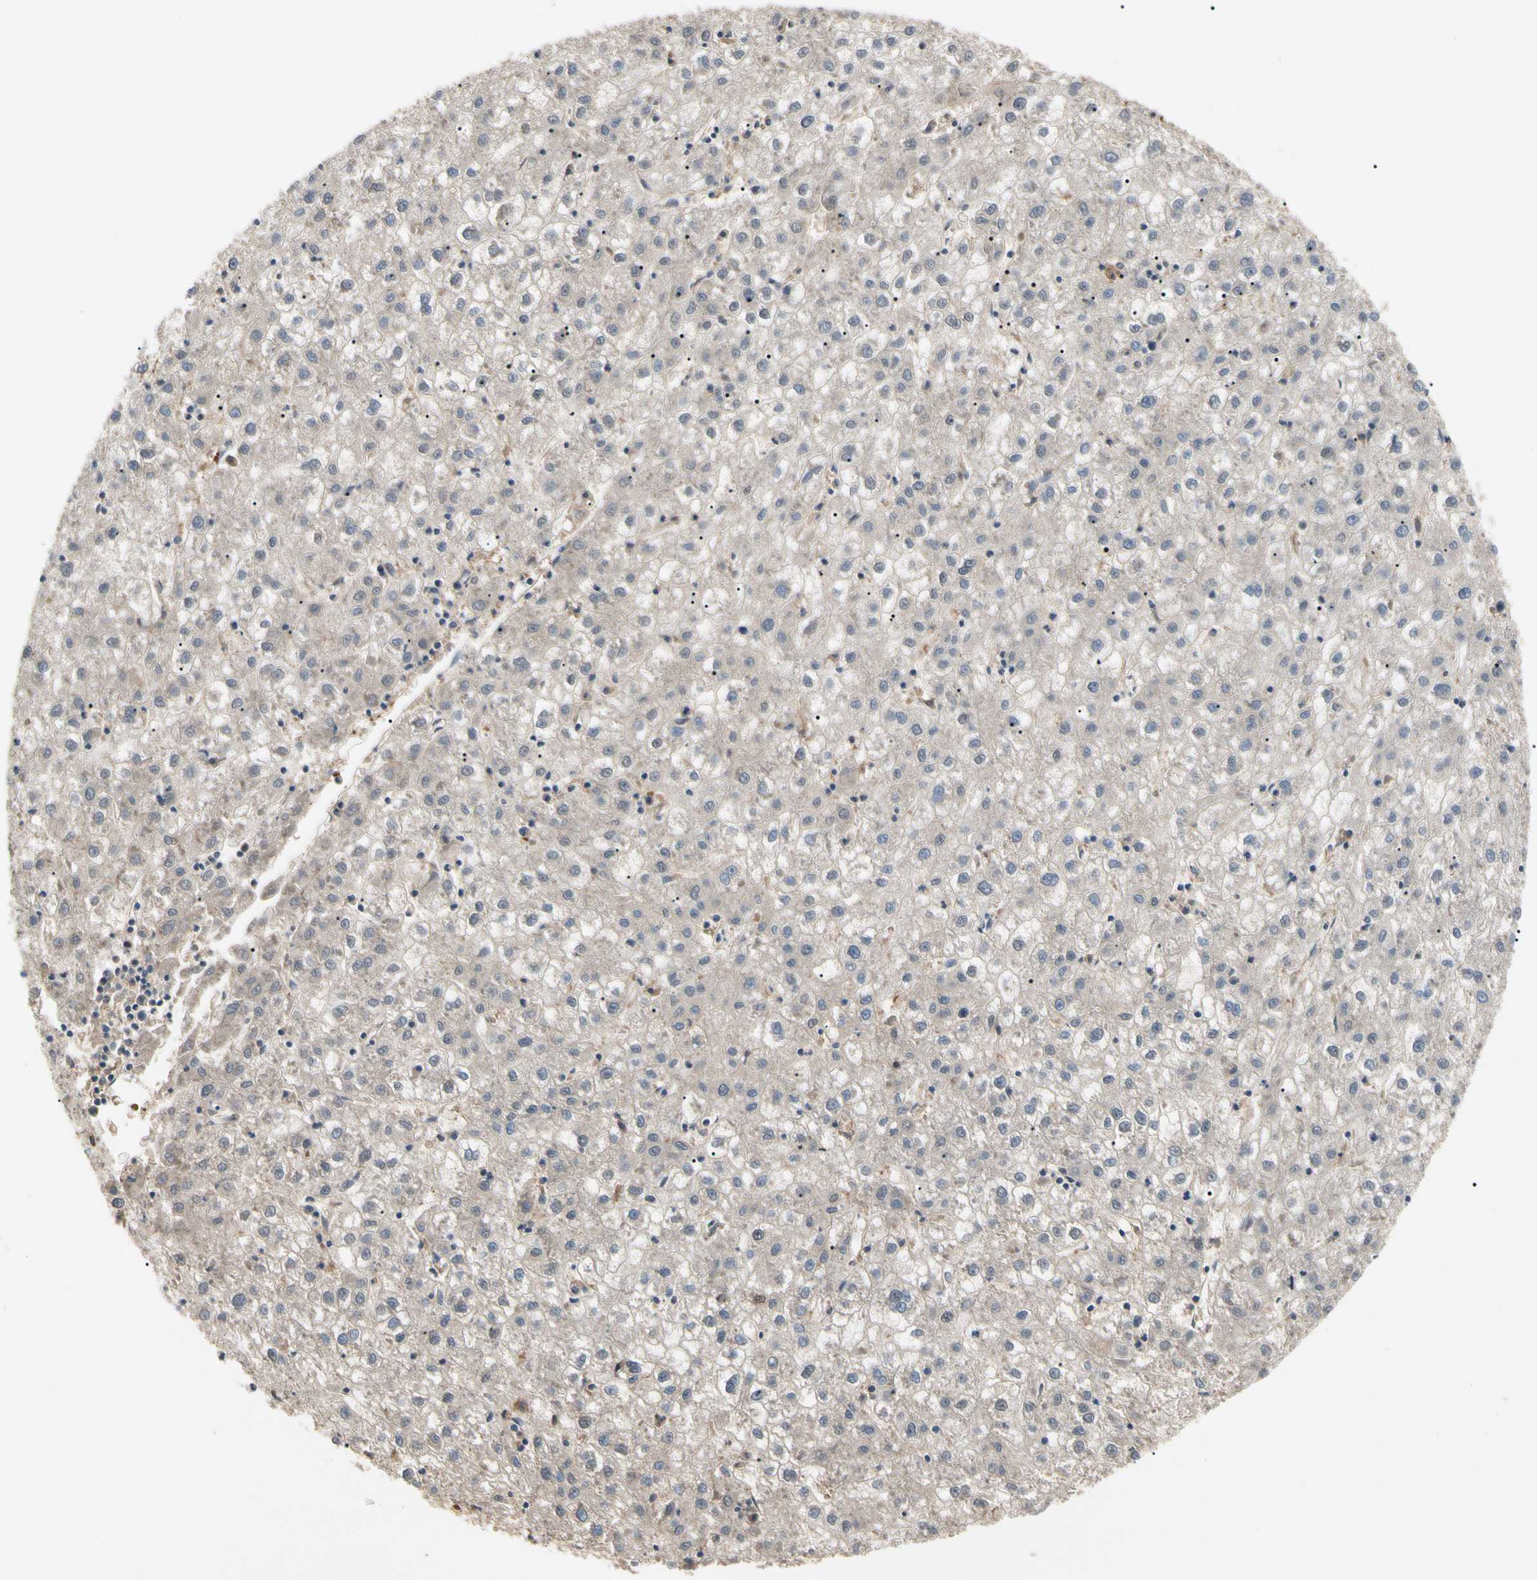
{"staining": {"intensity": "moderate", "quantity": ">75%", "location": "cytoplasmic/membranous"}, "tissue": "liver cancer", "cell_type": "Tumor cells", "image_type": "cancer", "snomed": [{"axis": "morphology", "description": "Carcinoma, Hepatocellular, NOS"}, {"axis": "topography", "description": "Liver"}], "caption": "Immunohistochemical staining of human liver hepatocellular carcinoma reveals moderate cytoplasmic/membranous protein staining in approximately >75% of tumor cells.", "gene": "F2R", "patient": {"sex": "male", "age": 72}}